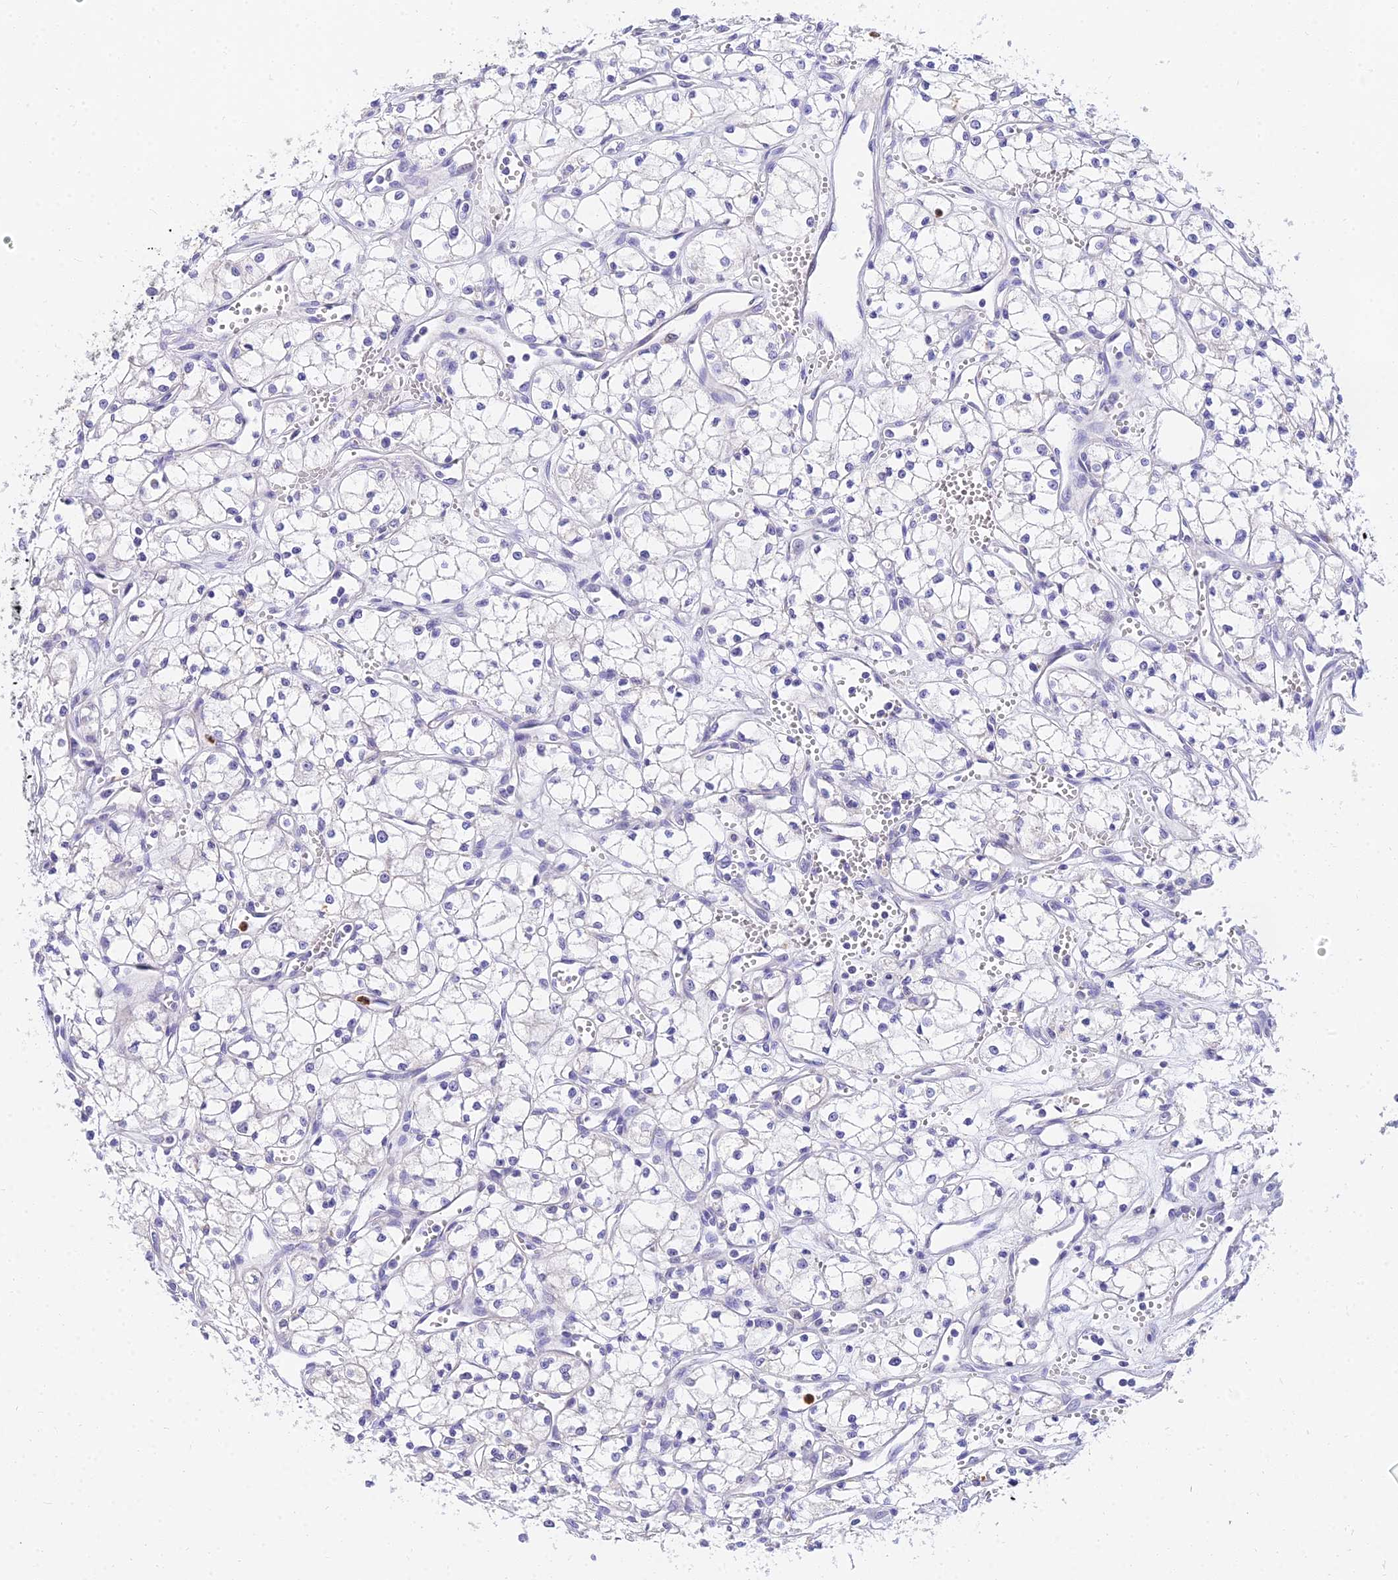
{"staining": {"intensity": "negative", "quantity": "none", "location": "none"}, "tissue": "renal cancer", "cell_type": "Tumor cells", "image_type": "cancer", "snomed": [{"axis": "morphology", "description": "Adenocarcinoma, NOS"}, {"axis": "topography", "description": "Kidney"}], "caption": "Immunohistochemistry (IHC) of renal adenocarcinoma shows no expression in tumor cells.", "gene": "VWC2L", "patient": {"sex": "male", "age": 59}}